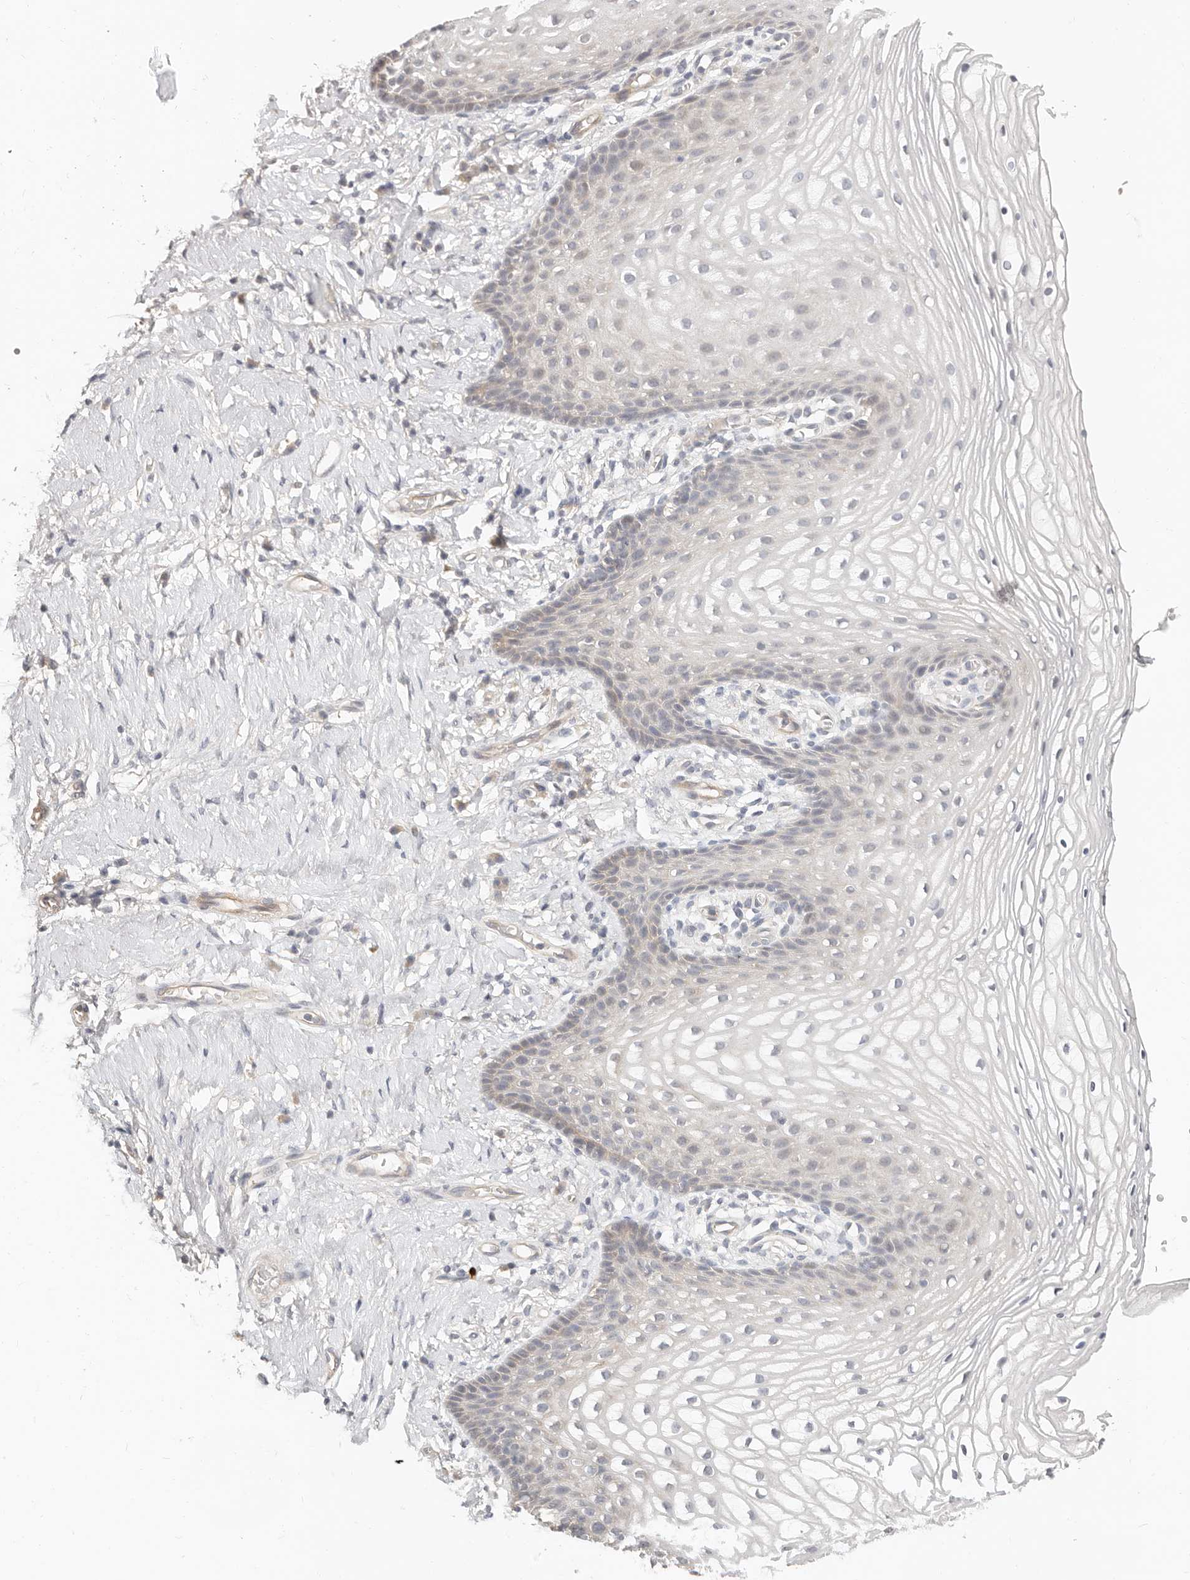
{"staining": {"intensity": "negative", "quantity": "none", "location": "none"}, "tissue": "vagina", "cell_type": "Squamous epithelial cells", "image_type": "normal", "snomed": [{"axis": "morphology", "description": "Normal tissue, NOS"}, {"axis": "topography", "description": "Vagina"}], "caption": "Squamous epithelial cells show no significant expression in benign vagina. Brightfield microscopy of immunohistochemistry stained with DAB (brown) and hematoxylin (blue), captured at high magnification.", "gene": "ZRANB1", "patient": {"sex": "female", "age": 60}}